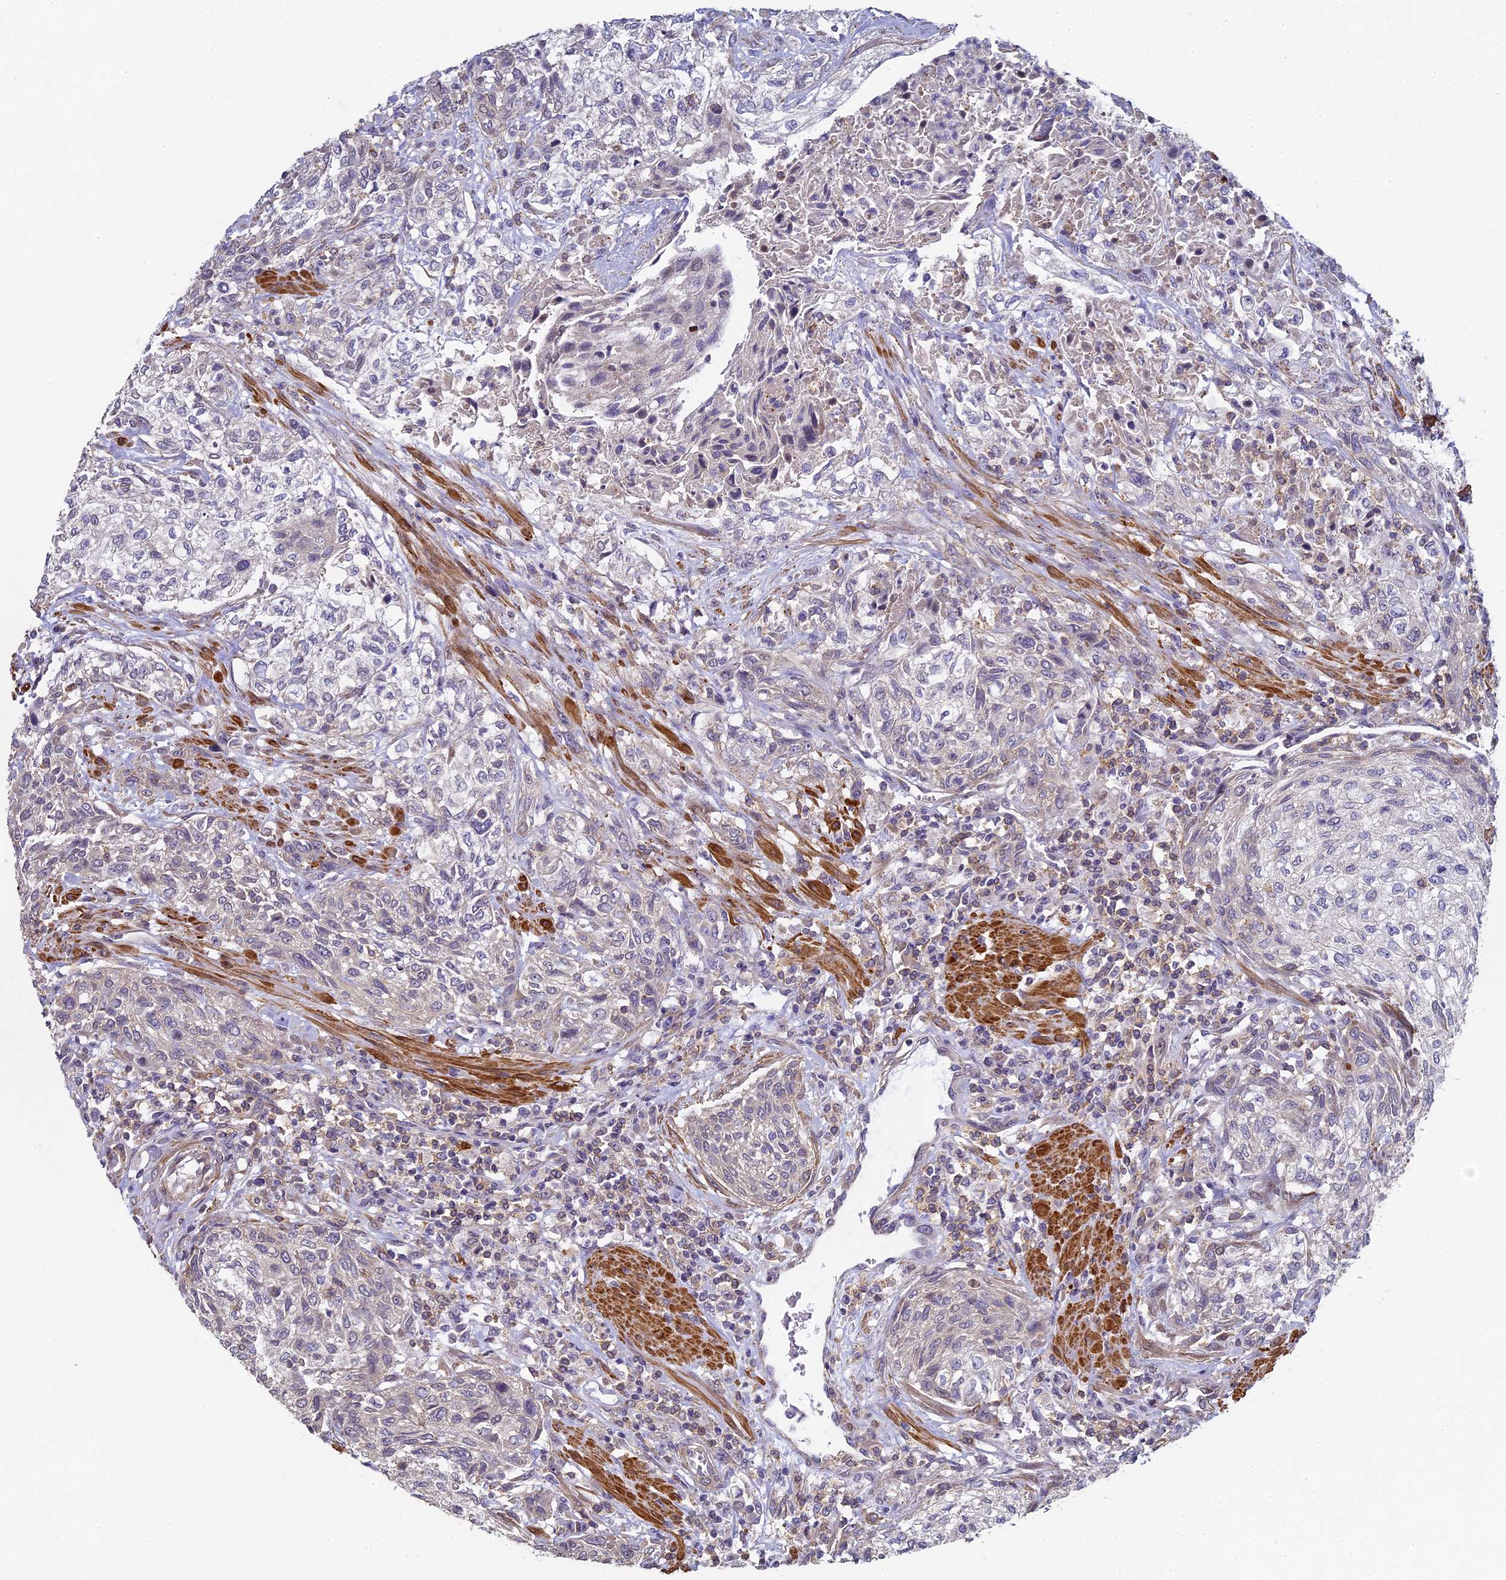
{"staining": {"intensity": "negative", "quantity": "none", "location": "none"}, "tissue": "urothelial cancer", "cell_type": "Tumor cells", "image_type": "cancer", "snomed": [{"axis": "morphology", "description": "Normal tissue, NOS"}, {"axis": "morphology", "description": "Urothelial carcinoma, NOS"}, {"axis": "topography", "description": "Urinary bladder"}, {"axis": "topography", "description": "Peripheral nerve tissue"}], "caption": "An immunohistochemistry (IHC) micrograph of transitional cell carcinoma is shown. There is no staining in tumor cells of transitional cell carcinoma.", "gene": "DIXDC1", "patient": {"sex": "male", "age": 35}}